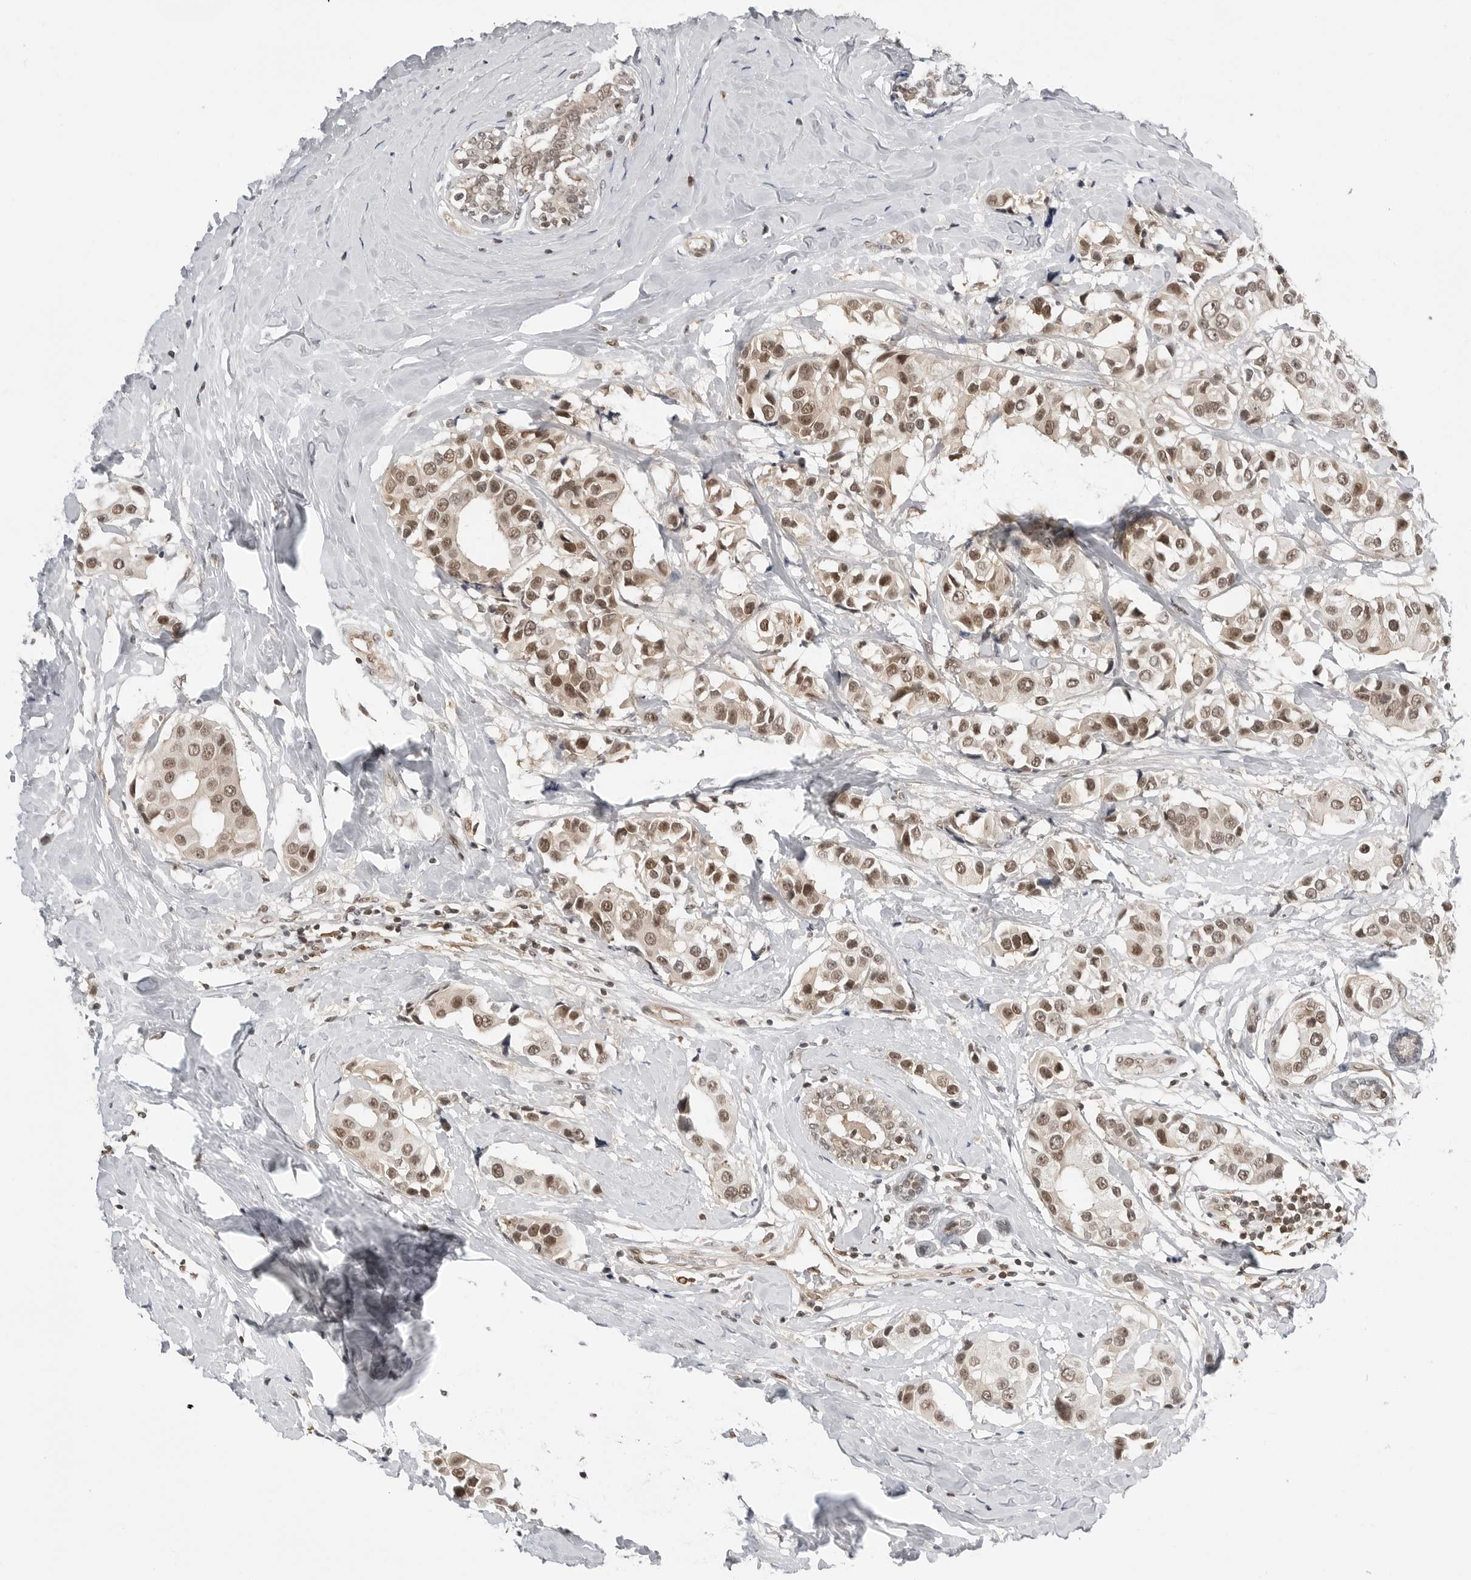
{"staining": {"intensity": "moderate", "quantity": ">75%", "location": "nuclear"}, "tissue": "breast cancer", "cell_type": "Tumor cells", "image_type": "cancer", "snomed": [{"axis": "morphology", "description": "Normal tissue, NOS"}, {"axis": "morphology", "description": "Duct carcinoma"}, {"axis": "topography", "description": "Breast"}], "caption": "The image displays staining of breast cancer, revealing moderate nuclear protein staining (brown color) within tumor cells.", "gene": "C8orf33", "patient": {"sex": "female", "age": 39}}